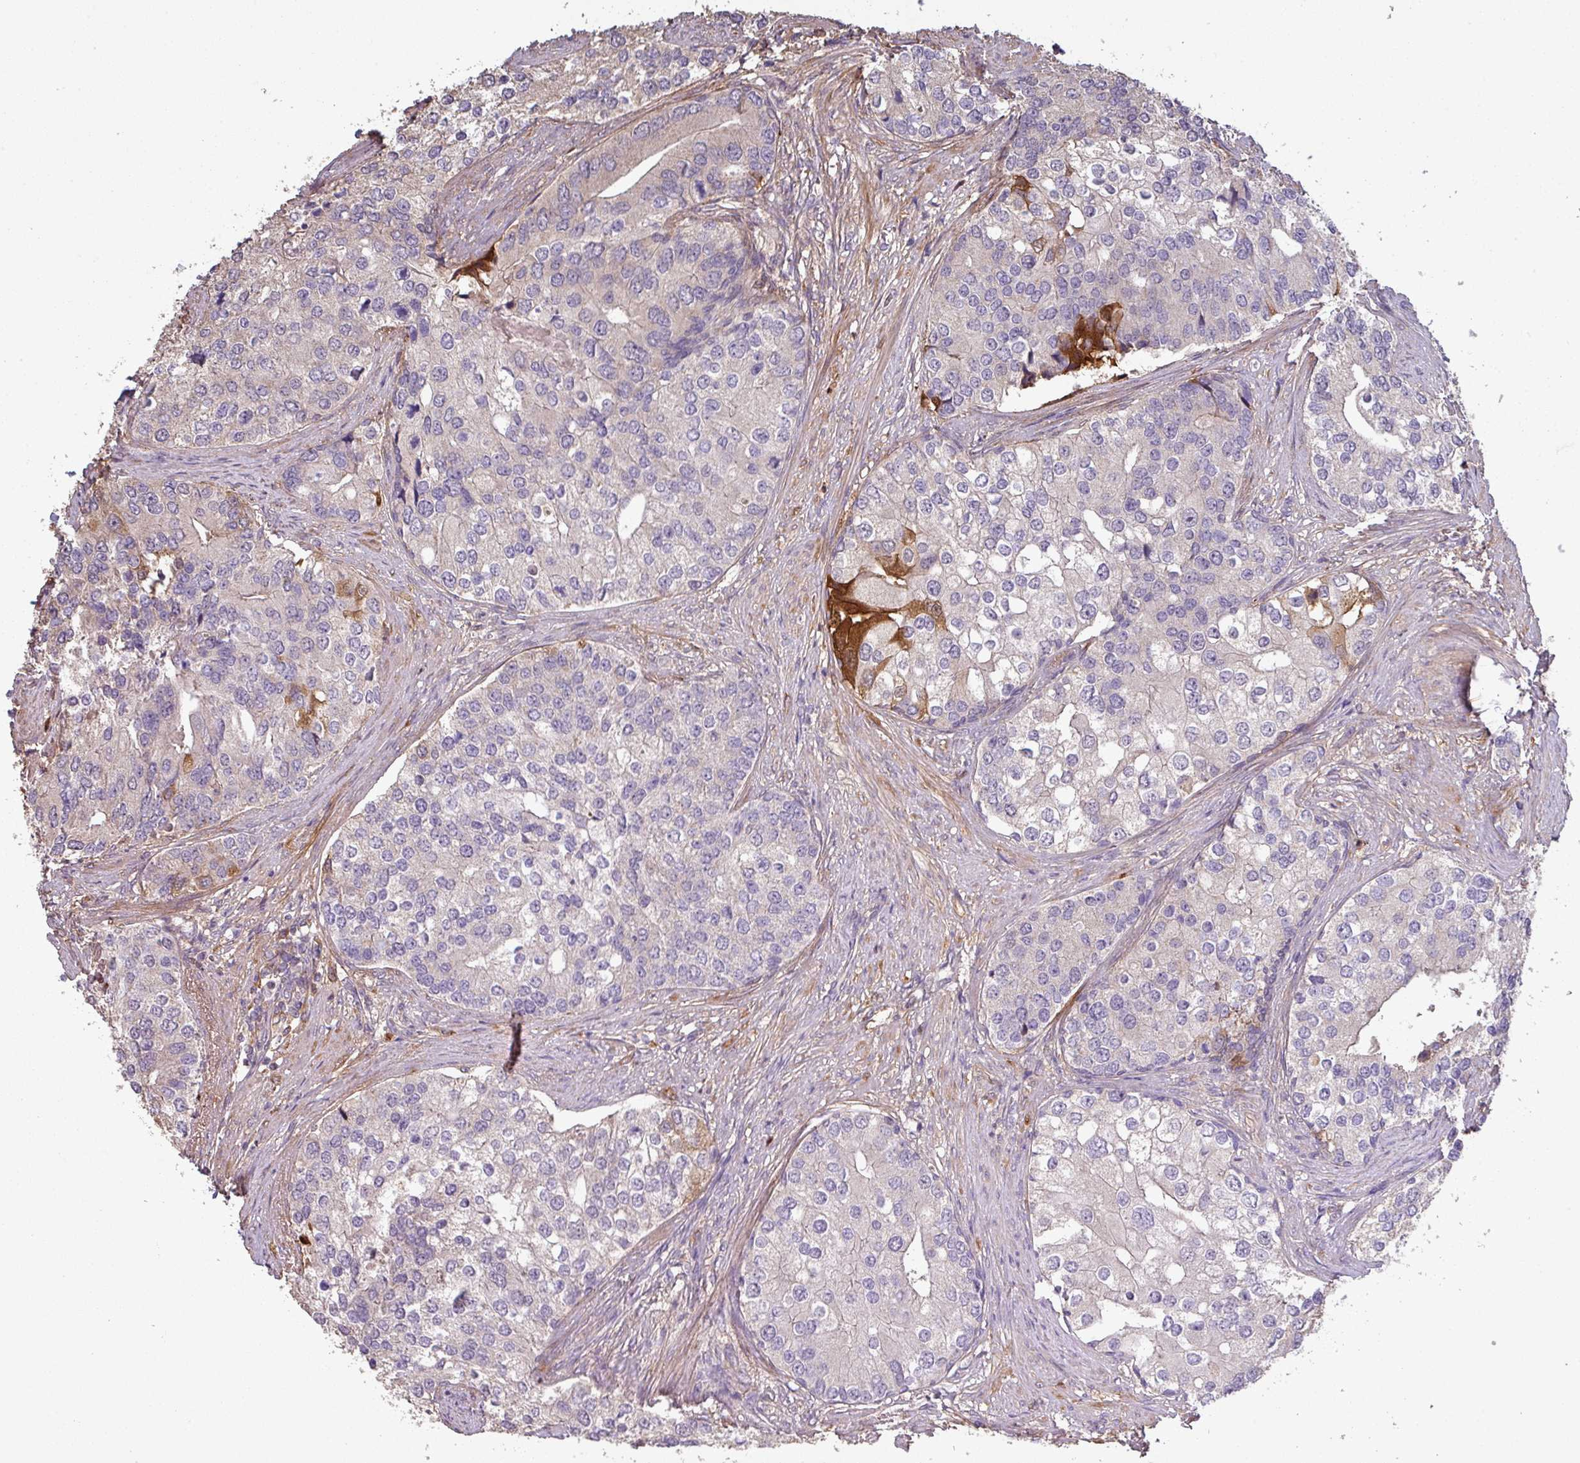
{"staining": {"intensity": "negative", "quantity": "none", "location": "none"}, "tissue": "prostate cancer", "cell_type": "Tumor cells", "image_type": "cancer", "snomed": [{"axis": "morphology", "description": "Adenocarcinoma, High grade"}, {"axis": "topography", "description": "Prostate"}], "caption": "The photomicrograph exhibits no staining of tumor cells in prostate cancer.", "gene": "ISLR", "patient": {"sex": "male", "age": 62}}